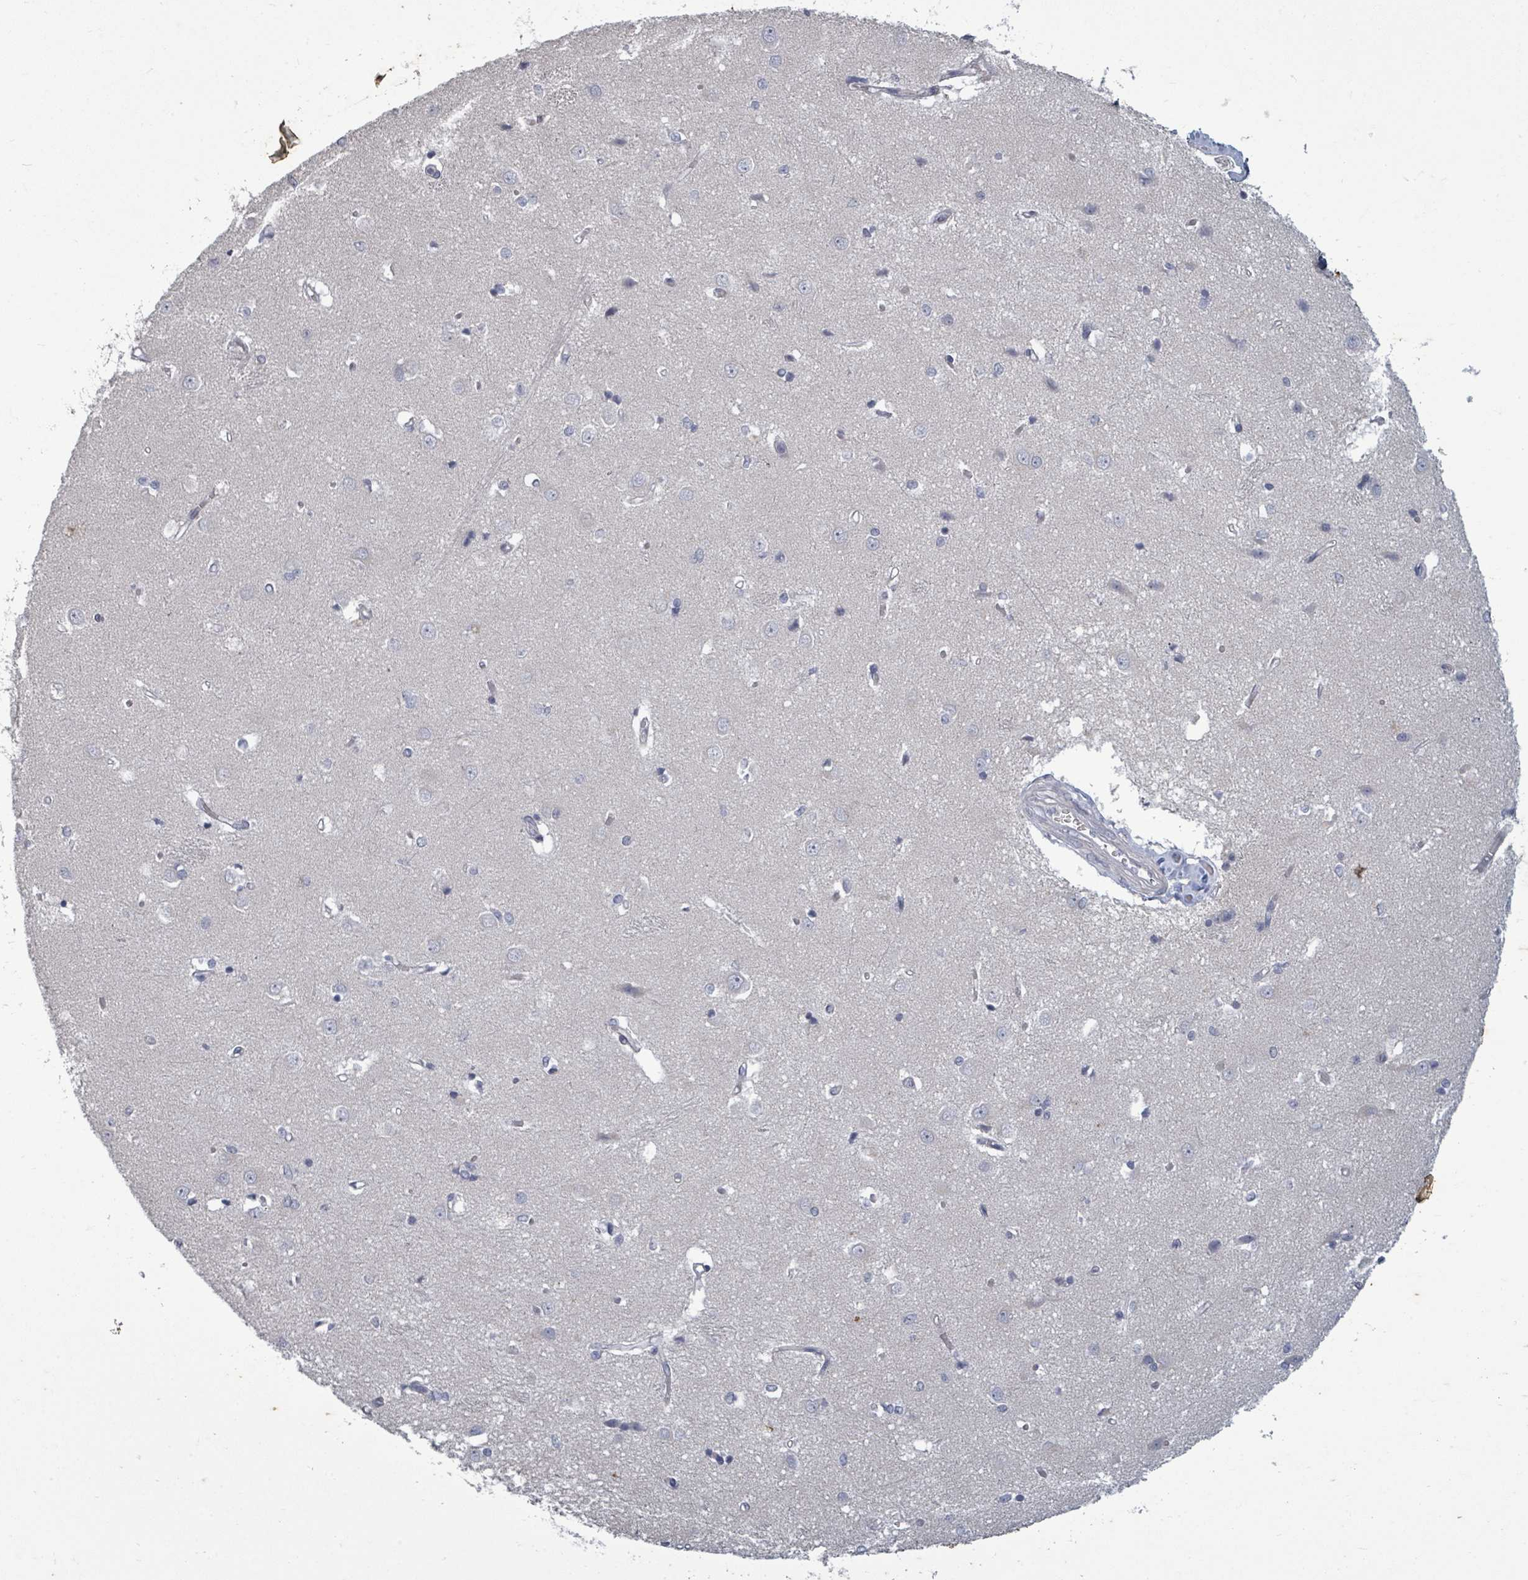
{"staining": {"intensity": "negative", "quantity": "none", "location": "none"}, "tissue": "caudate", "cell_type": "Glial cells", "image_type": "normal", "snomed": [{"axis": "morphology", "description": "Normal tissue, NOS"}, {"axis": "topography", "description": "Lateral ventricle wall"}], "caption": "IHC micrograph of benign caudate stained for a protein (brown), which exhibits no staining in glial cells. (Stains: DAB IHC with hematoxylin counter stain, Microscopy: brightfield microscopy at high magnification).", "gene": "ASB12", "patient": {"sex": "male", "age": 37}}